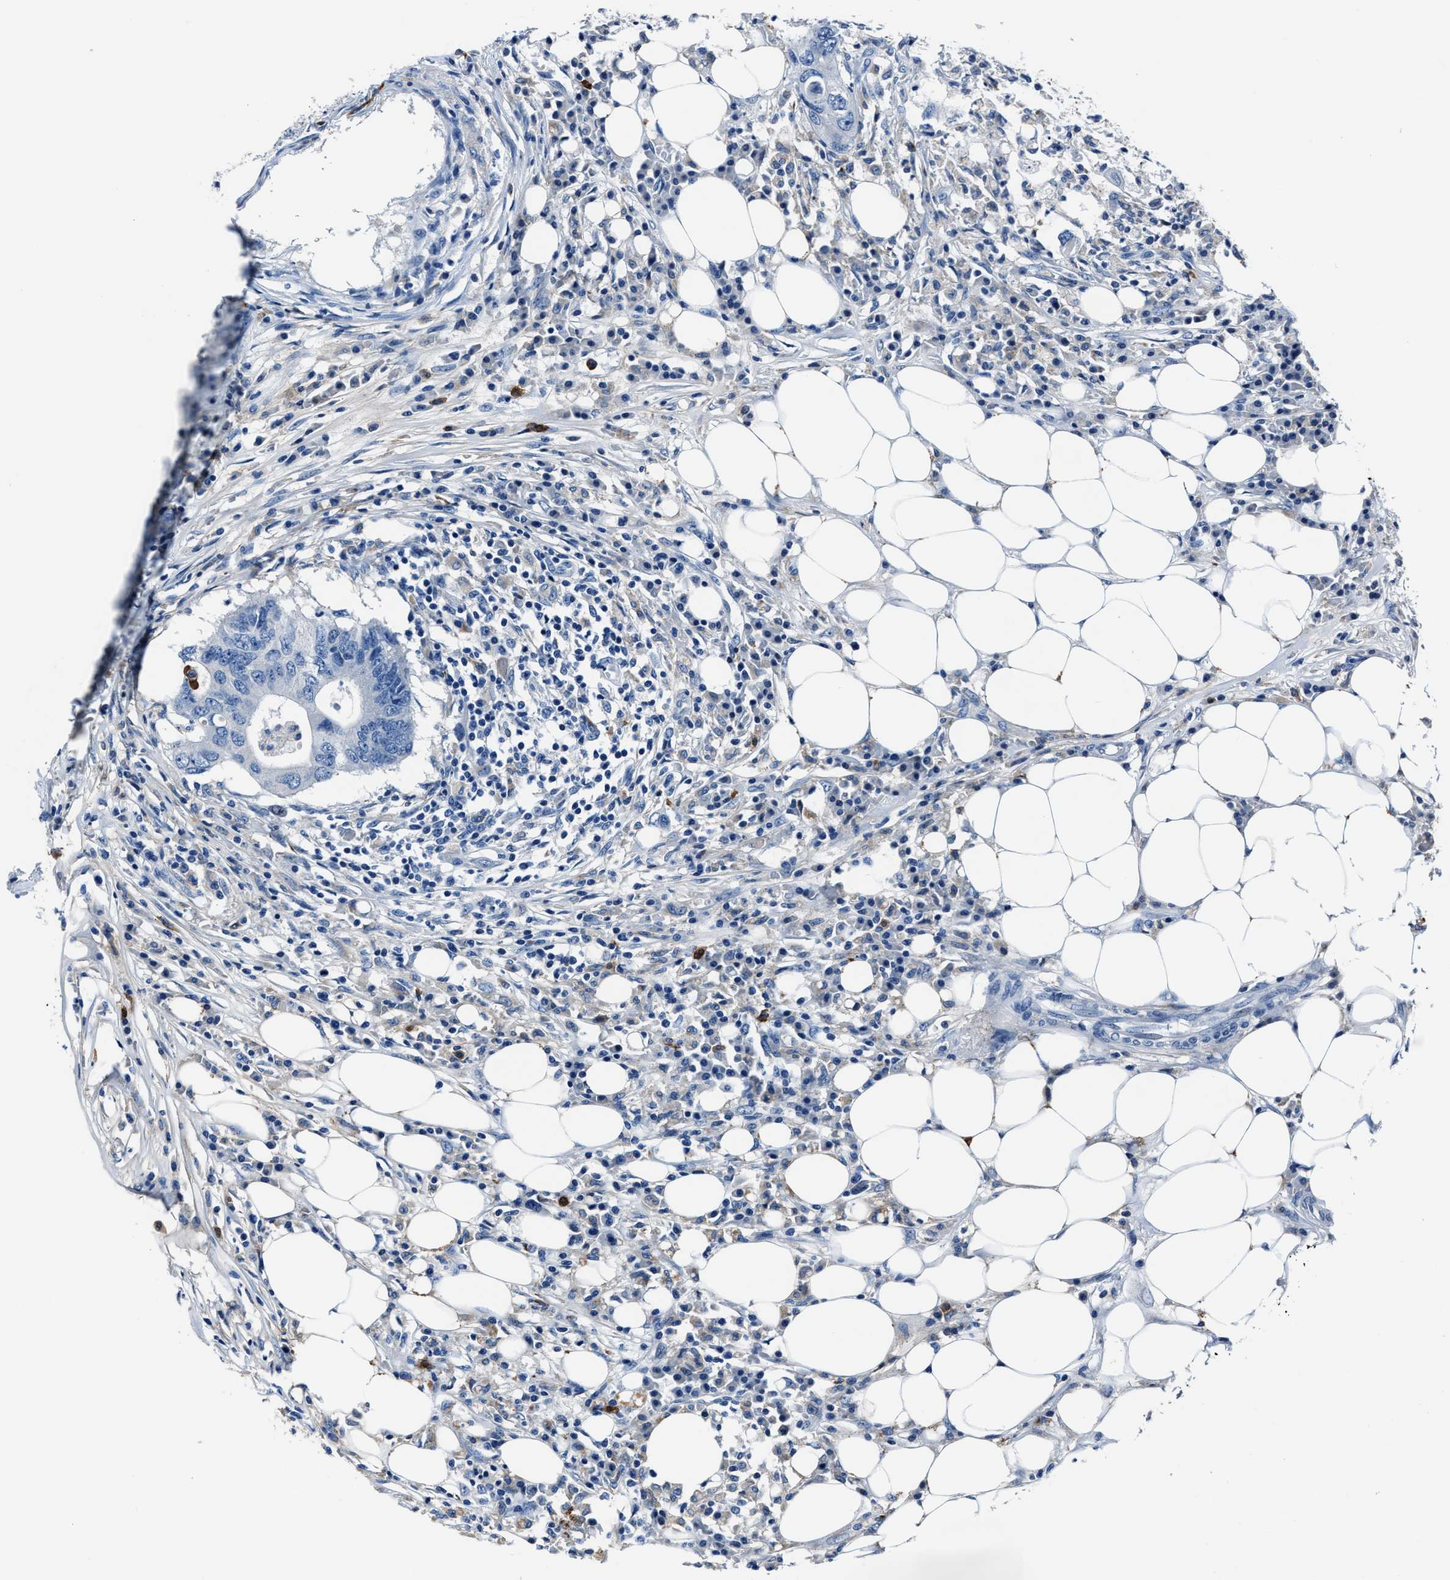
{"staining": {"intensity": "negative", "quantity": "none", "location": "none"}, "tissue": "colorectal cancer", "cell_type": "Tumor cells", "image_type": "cancer", "snomed": [{"axis": "morphology", "description": "Adenocarcinoma, NOS"}, {"axis": "topography", "description": "Colon"}], "caption": "Immunohistochemical staining of human adenocarcinoma (colorectal) displays no significant staining in tumor cells. (DAB (3,3'-diaminobenzidine) IHC, high magnification).", "gene": "FGL2", "patient": {"sex": "male", "age": 71}}